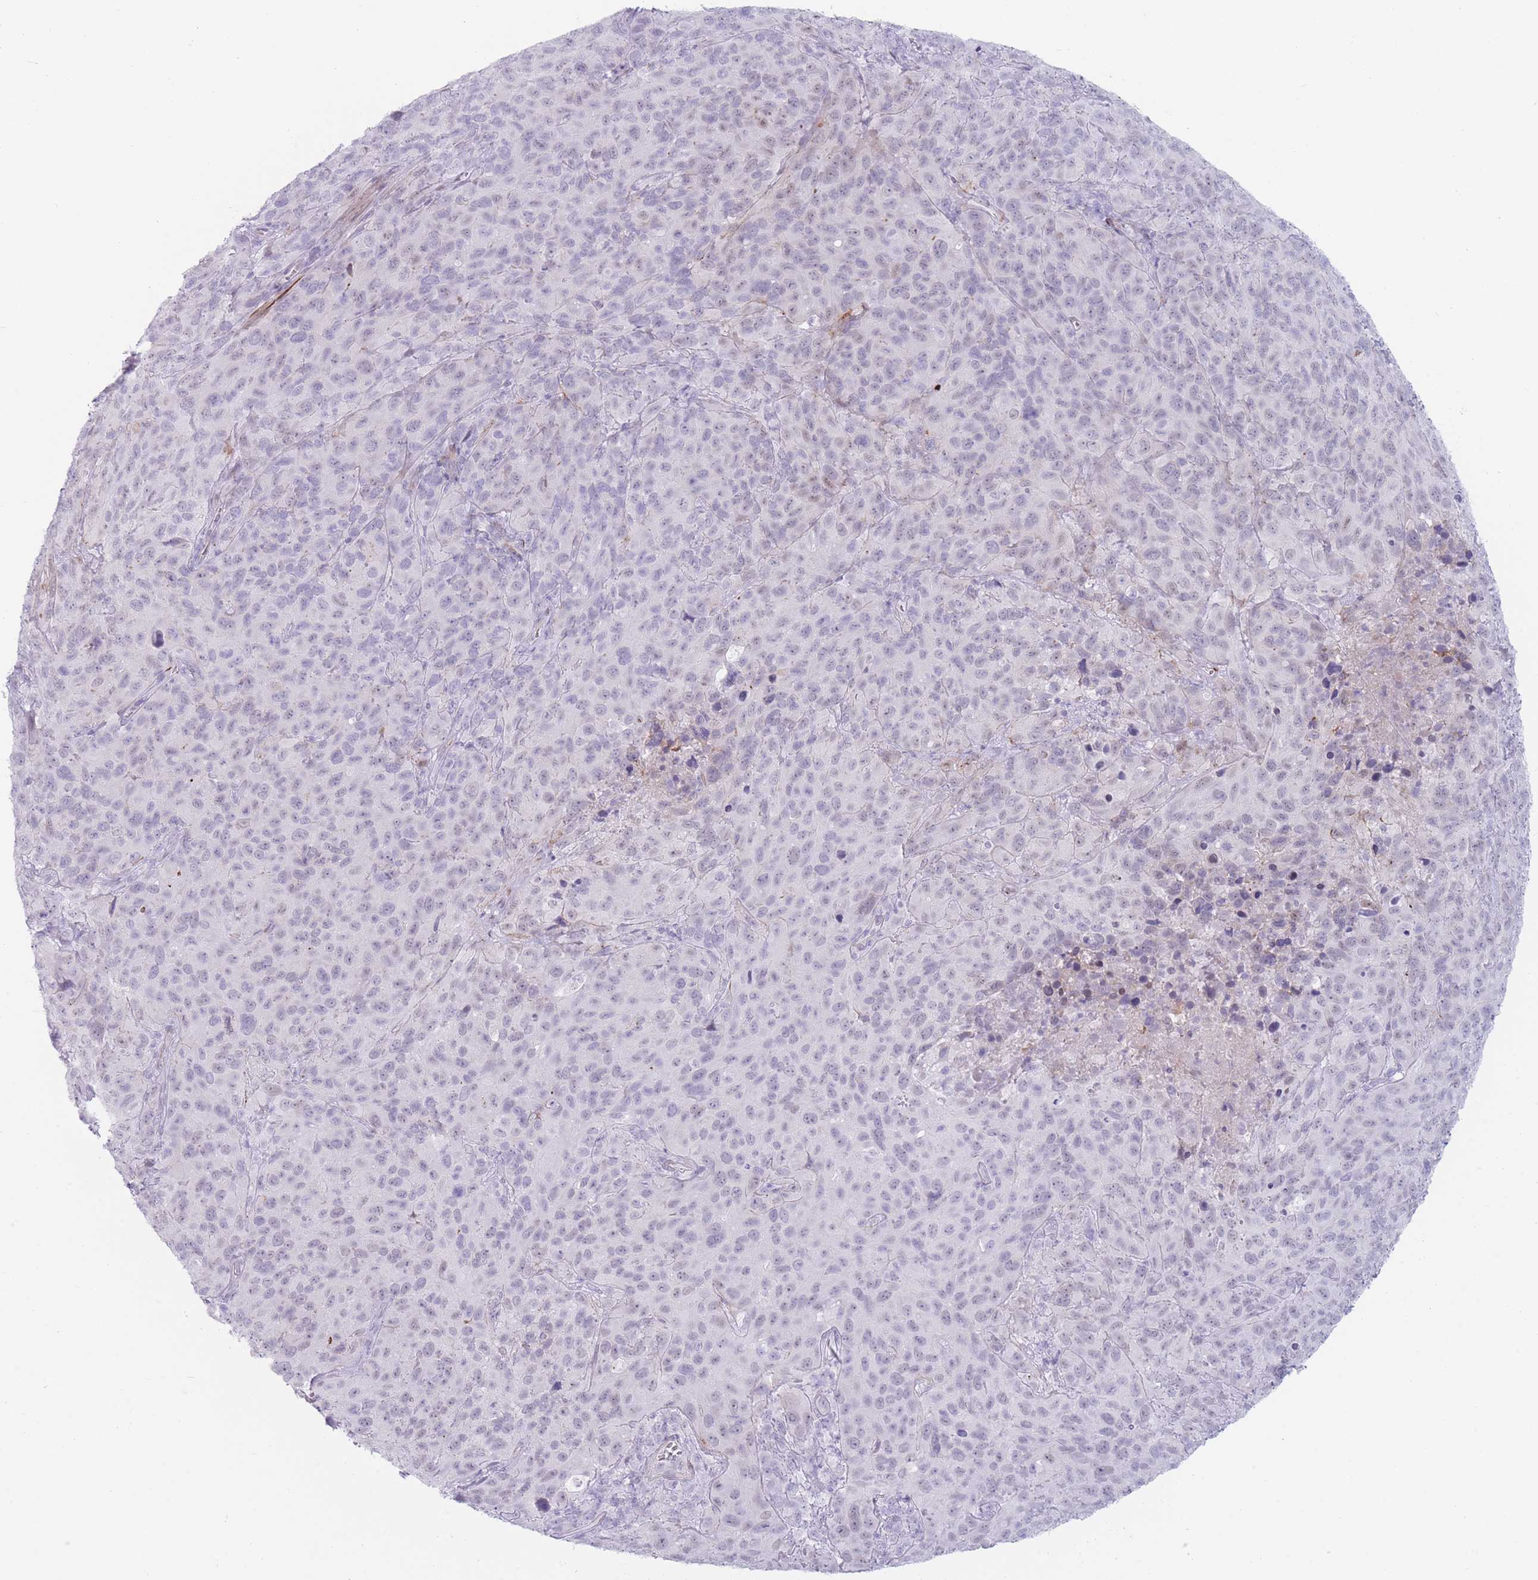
{"staining": {"intensity": "negative", "quantity": "none", "location": "none"}, "tissue": "cervical cancer", "cell_type": "Tumor cells", "image_type": "cancer", "snomed": [{"axis": "morphology", "description": "Squamous cell carcinoma, NOS"}, {"axis": "topography", "description": "Cervix"}], "caption": "High magnification brightfield microscopy of squamous cell carcinoma (cervical) stained with DAB (brown) and counterstained with hematoxylin (blue): tumor cells show no significant staining.", "gene": "IFNA6", "patient": {"sex": "female", "age": 51}}